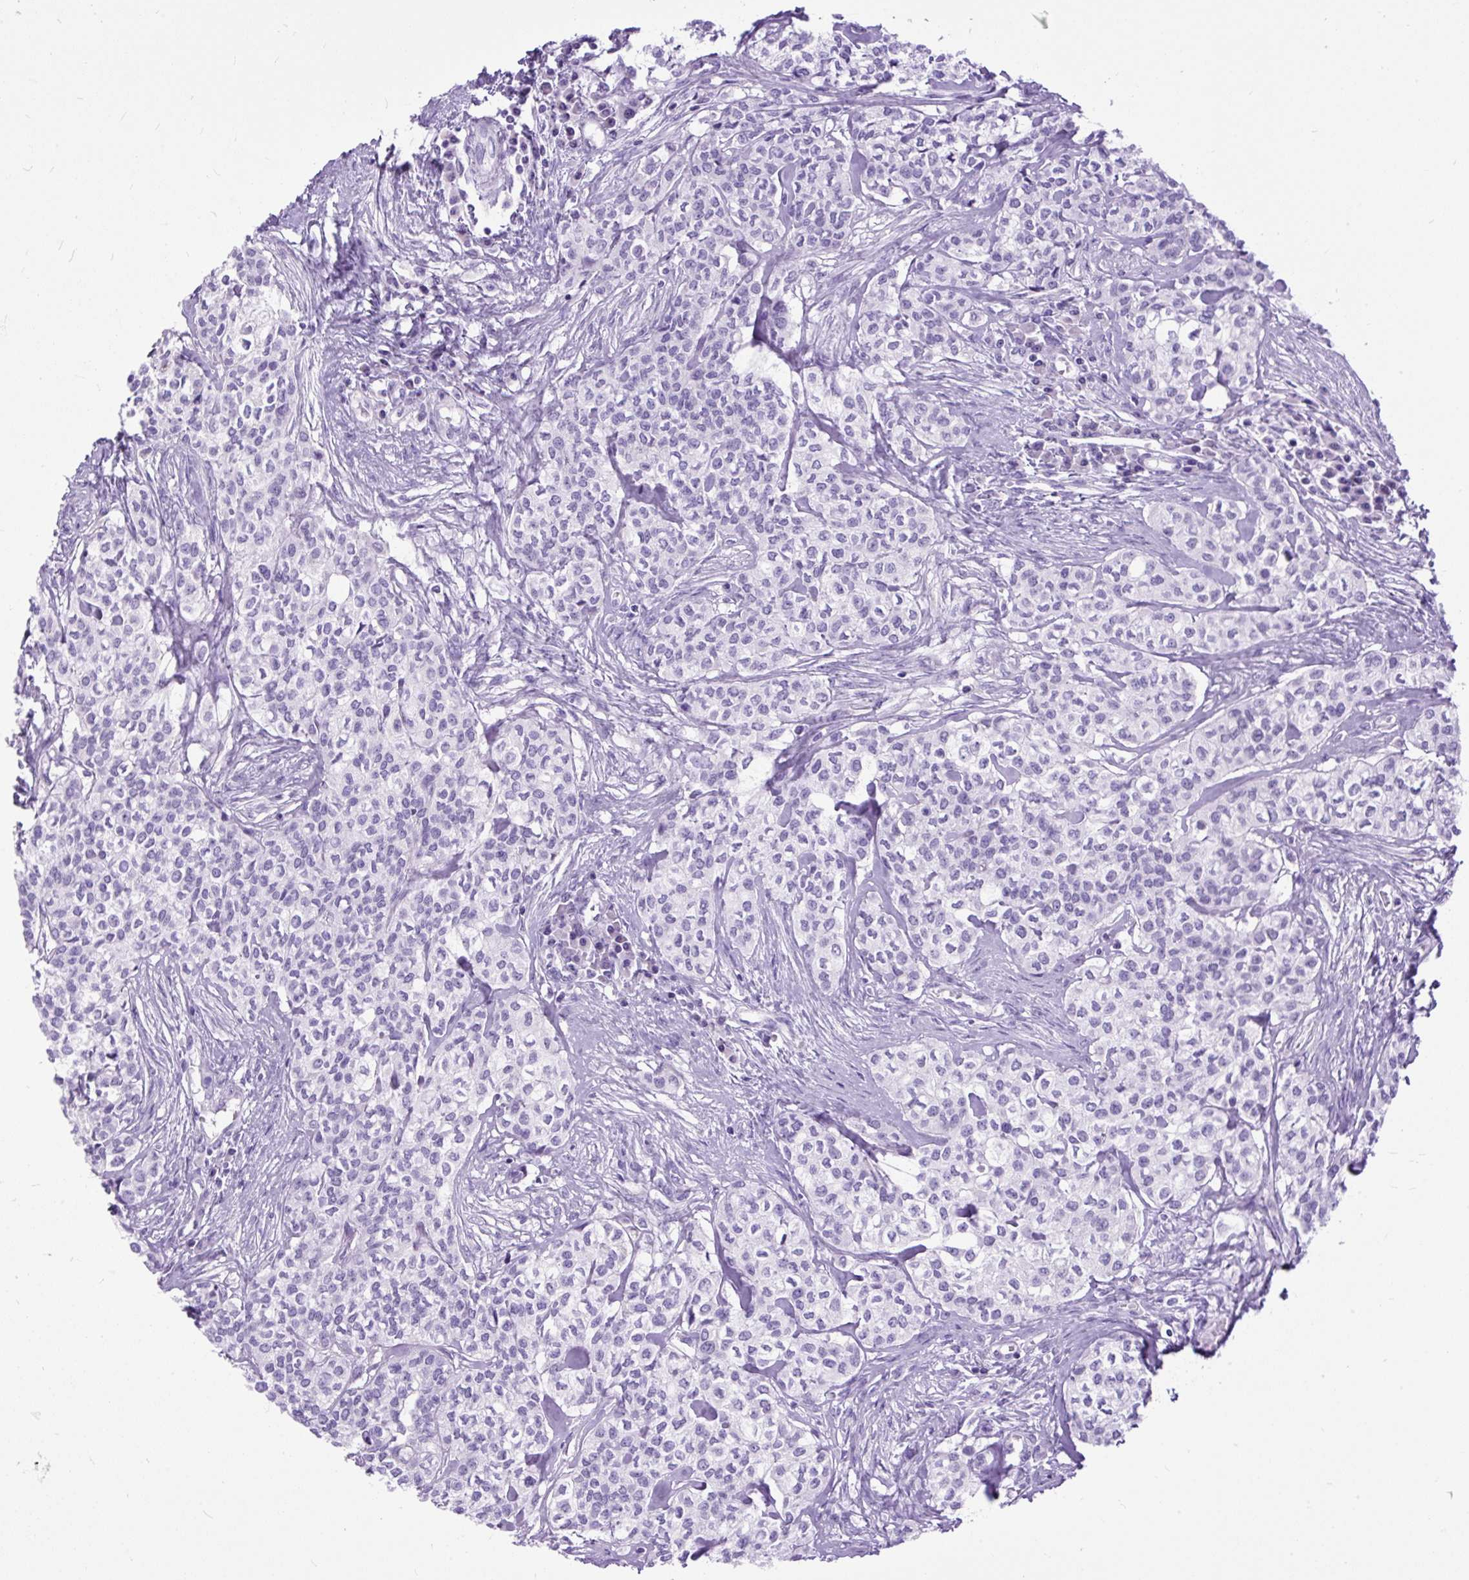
{"staining": {"intensity": "negative", "quantity": "none", "location": "none"}, "tissue": "head and neck cancer", "cell_type": "Tumor cells", "image_type": "cancer", "snomed": [{"axis": "morphology", "description": "Adenocarcinoma, NOS"}, {"axis": "topography", "description": "Head-Neck"}], "caption": "Head and neck cancer was stained to show a protein in brown. There is no significant staining in tumor cells.", "gene": "ZNF256", "patient": {"sex": "male", "age": 81}}